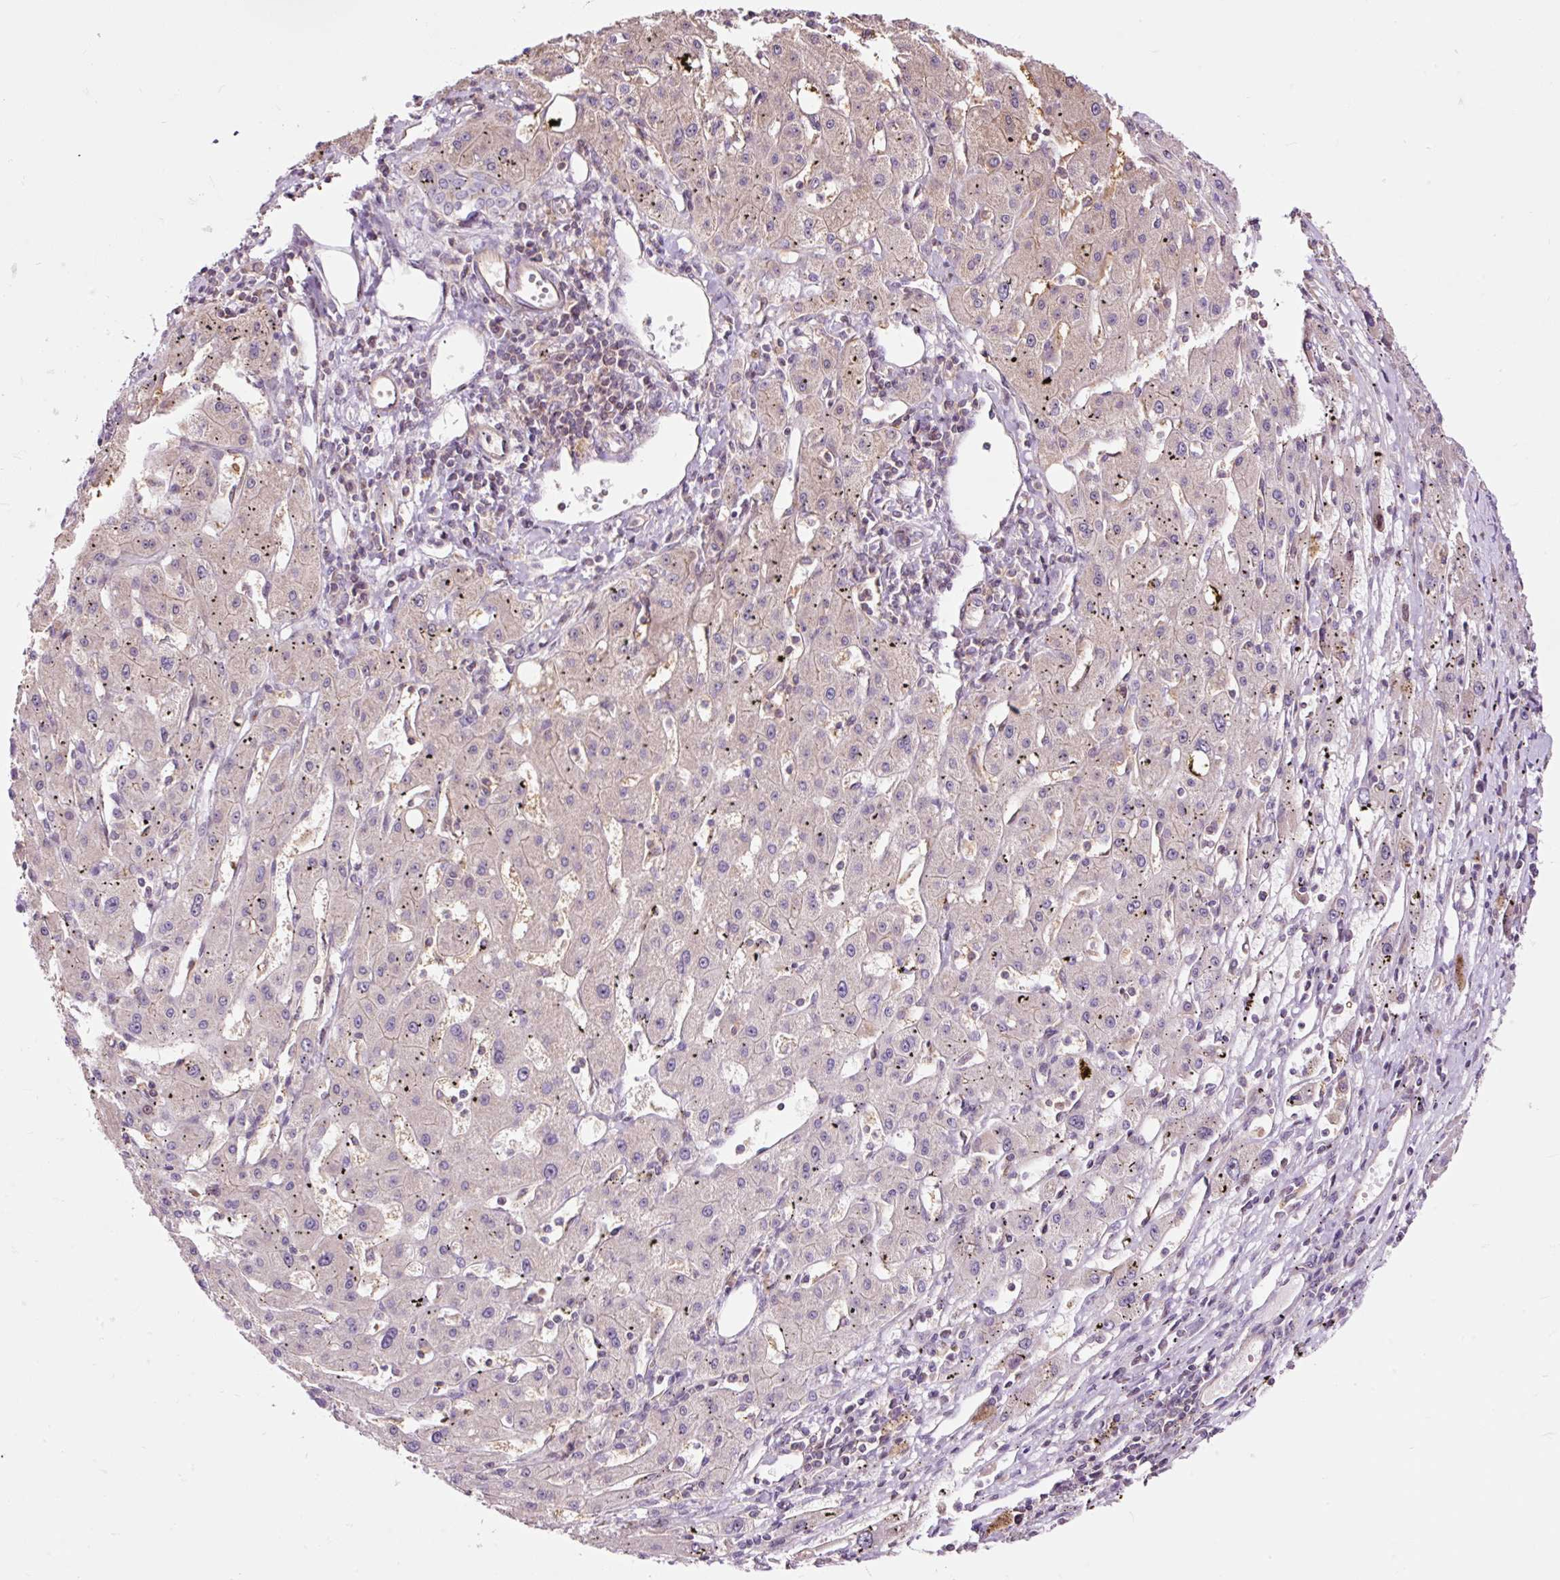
{"staining": {"intensity": "weak", "quantity": "<25%", "location": "cytoplasmic/membranous"}, "tissue": "liver cancer", "cell_type": "Tumor cells", "image_type": "cancer", "snomed": [{"axis": "morphology", "description": "Carcinoma, Hepatocellular, NOS"}, {"axis": "topography", "description": "Liver"}], "caption": "Tumor cells show no significant positivity in liver hepatocellular carcinoma.", "gene": "BOLA3", "patient": {"sex": "male", "age": 72}}